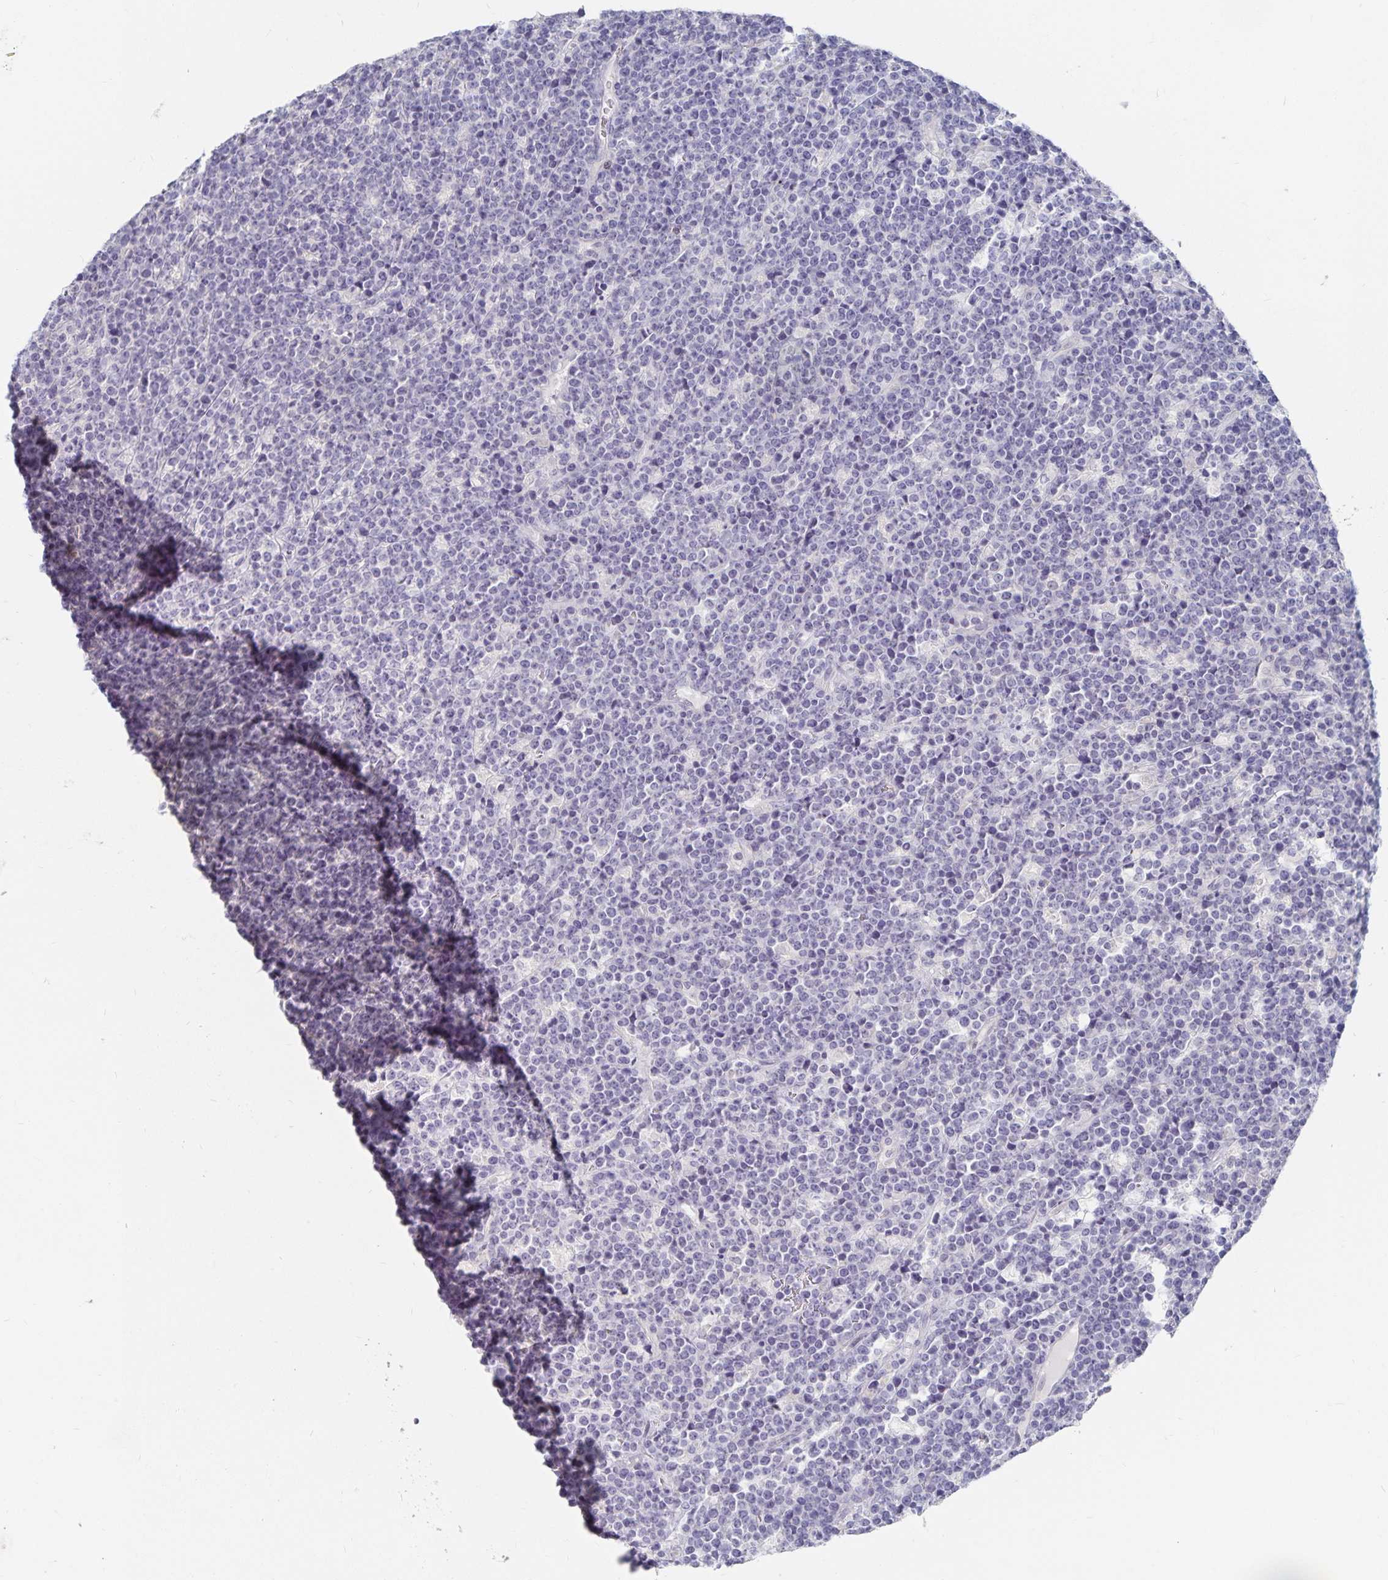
{"staining": {"intensity": "negative", "quantity": "none", "location": "none"}, "tissue": "lymphoma", "cell_type": "Tumor cells", "image_type": "cancer", "snomed": [{"axis": "morphology", "description": "Malignant lymphoma, non-Hodgkin's type, High grade"}, {"axis": "topography", "description": "Ovary"}], "caption": "Immunohistochemistry image of neoplastic tissue: malignant lymphoma, non-Hodgkin's type (high-grade) stained with DAB (3,3'-diaminobenzidine) displays no significant protein expression in tumor cells.", "gene": "DNAH9", "patient": {"sex": "female", "age": 56}}